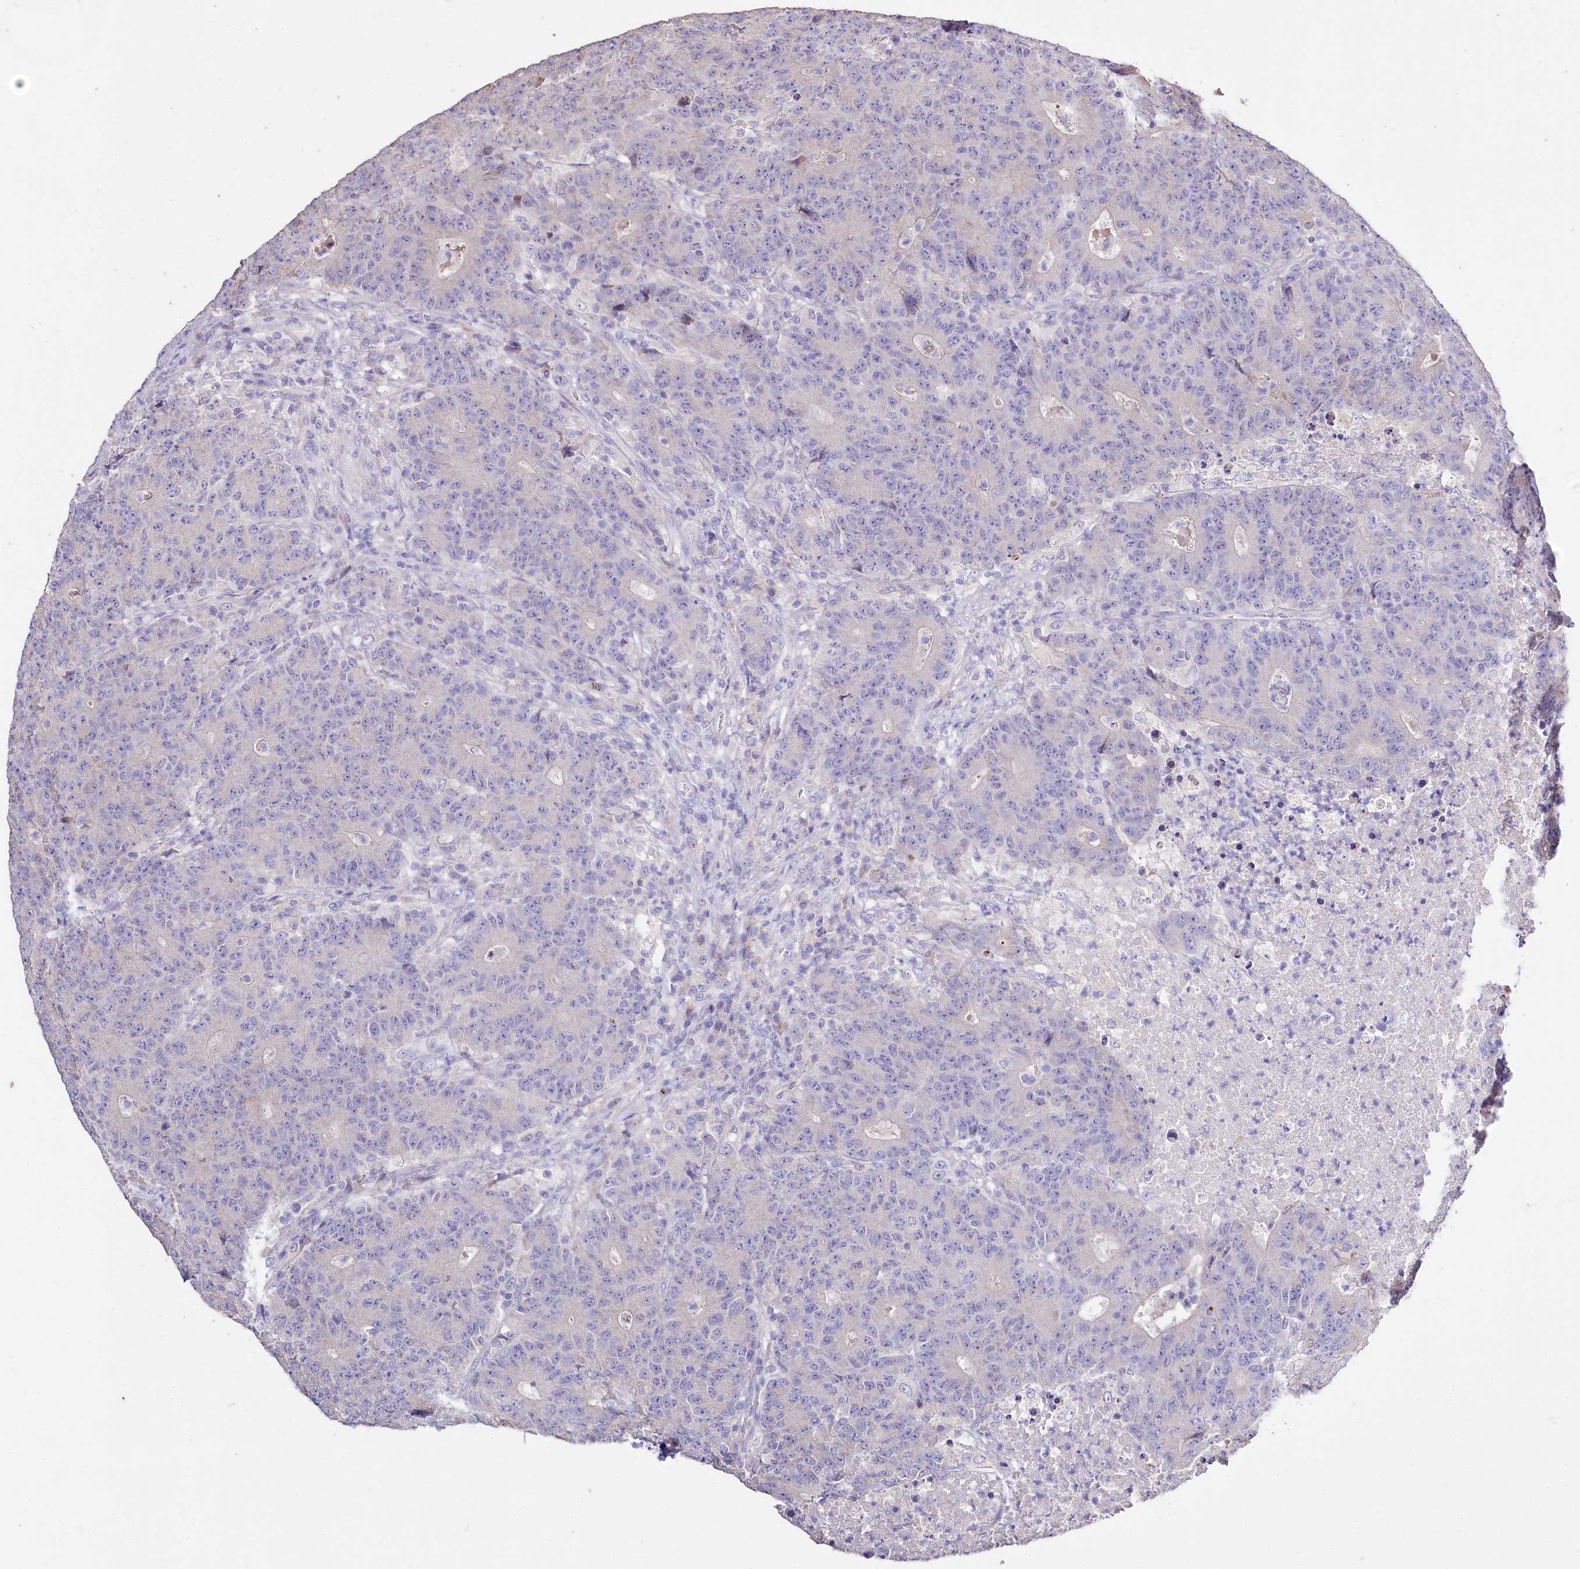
{"staining": {"intensity": "negative", "quantity": "none", "location": "none"}, "tissue": "colorectal cancer", "cell_type": "Tumor cells", "image_type": "cancer", "snomed": [{"axis": "morphology", "description": "Adenocarcinoma, NOS"}, {"axis": "topography", "description": "Colon"}], "caption": "Image shows no protein expression in tumor cells of colorectal cancer tissue. (DAB IHC with hematoxylin counter stain).", "gene": "PTER", "patient": {"sex": "female", "age": 75}}